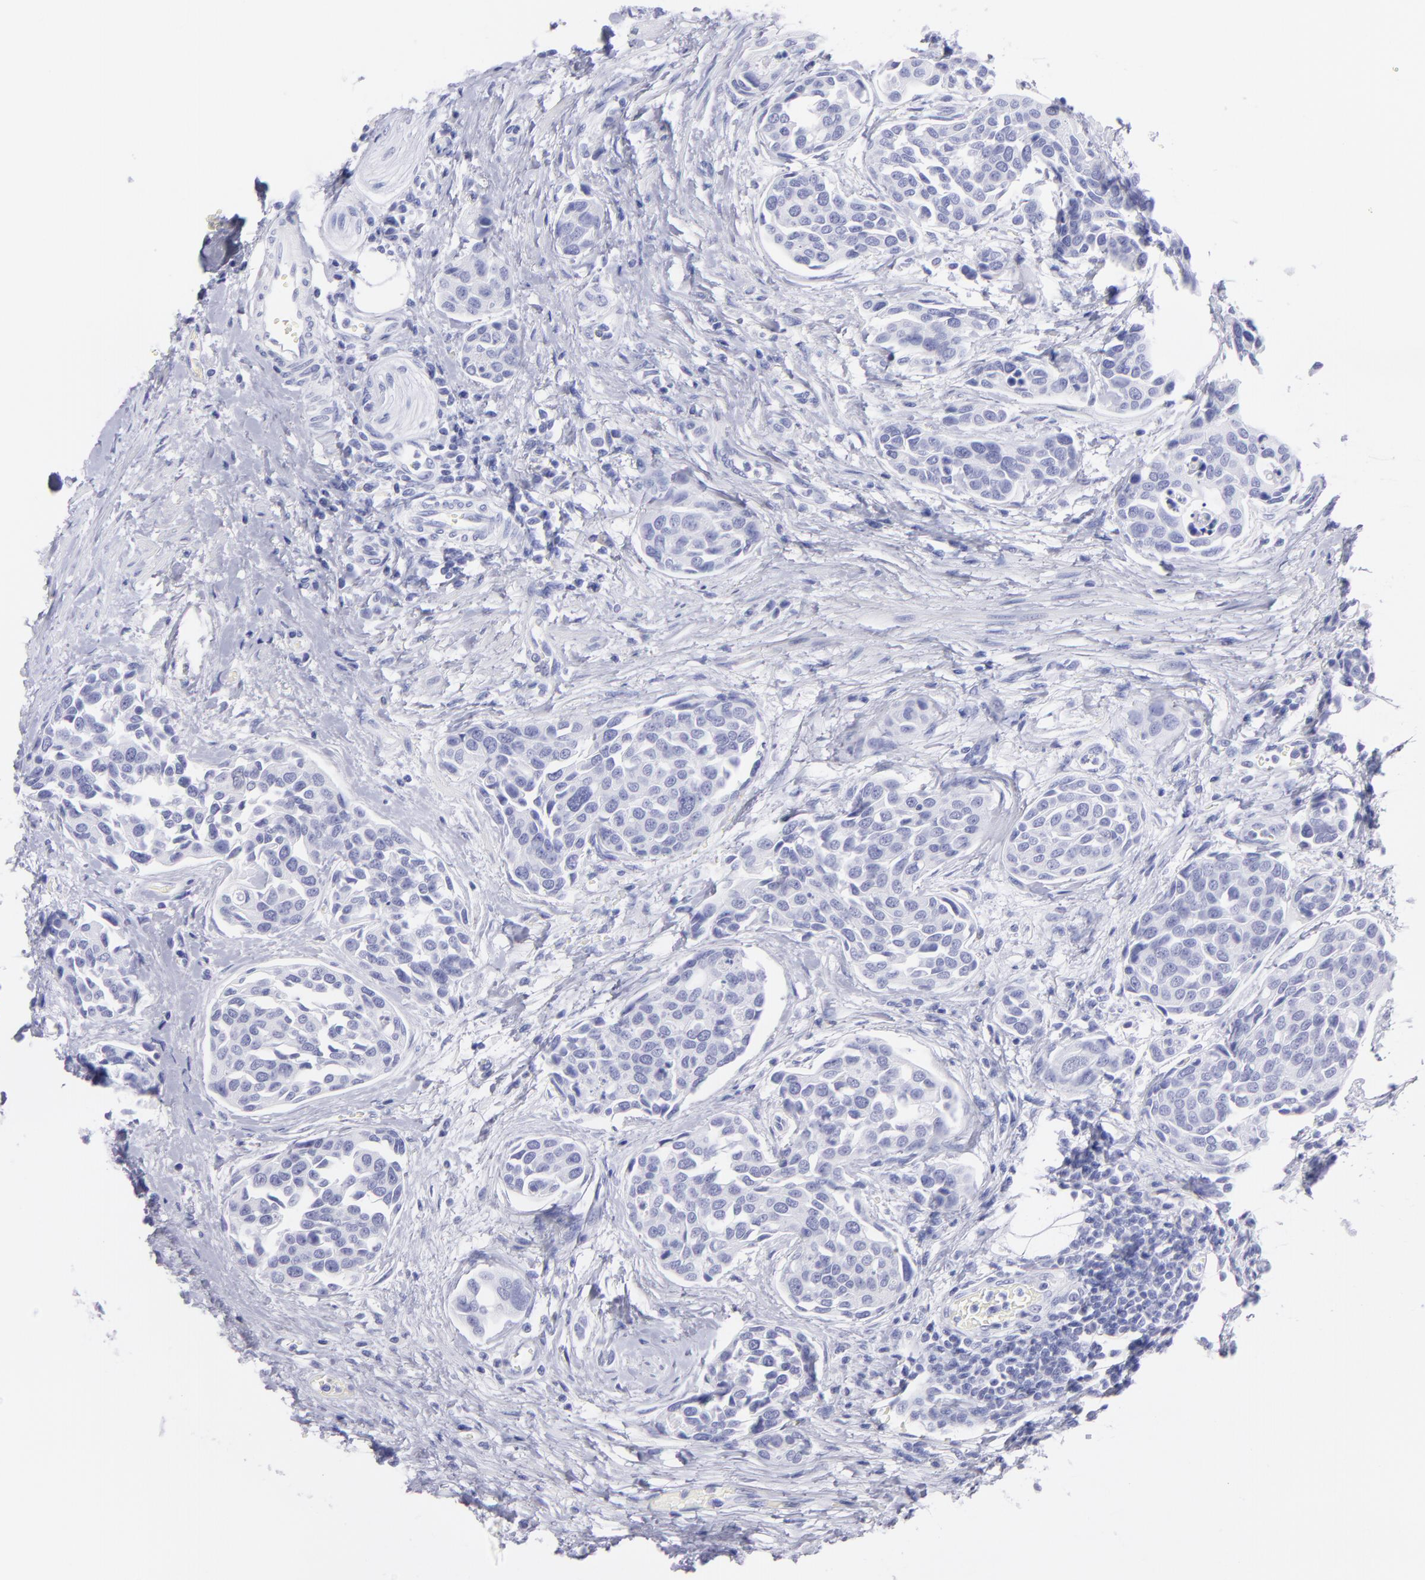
{"staining": {"intensity": "negative", "quantity": "none", "location": "none"}, "tissue": "urothelial cancer", "cell_type": "Tumor cells", "image_type": "cancer", "snomed": [{"axis": "morphology", "description": "Urothelial carcinoma, High grade"}, {"axis": "topography", "description": "Urinary bladder"}], "caption": "Immunohistochemistry photomicrograph of human high-grade urothelial carcinoma stained for a protein (brown), which displays no expression in tumor cells.", "gene": "PIP", "patient": {"sex": "male", "age": 78}}